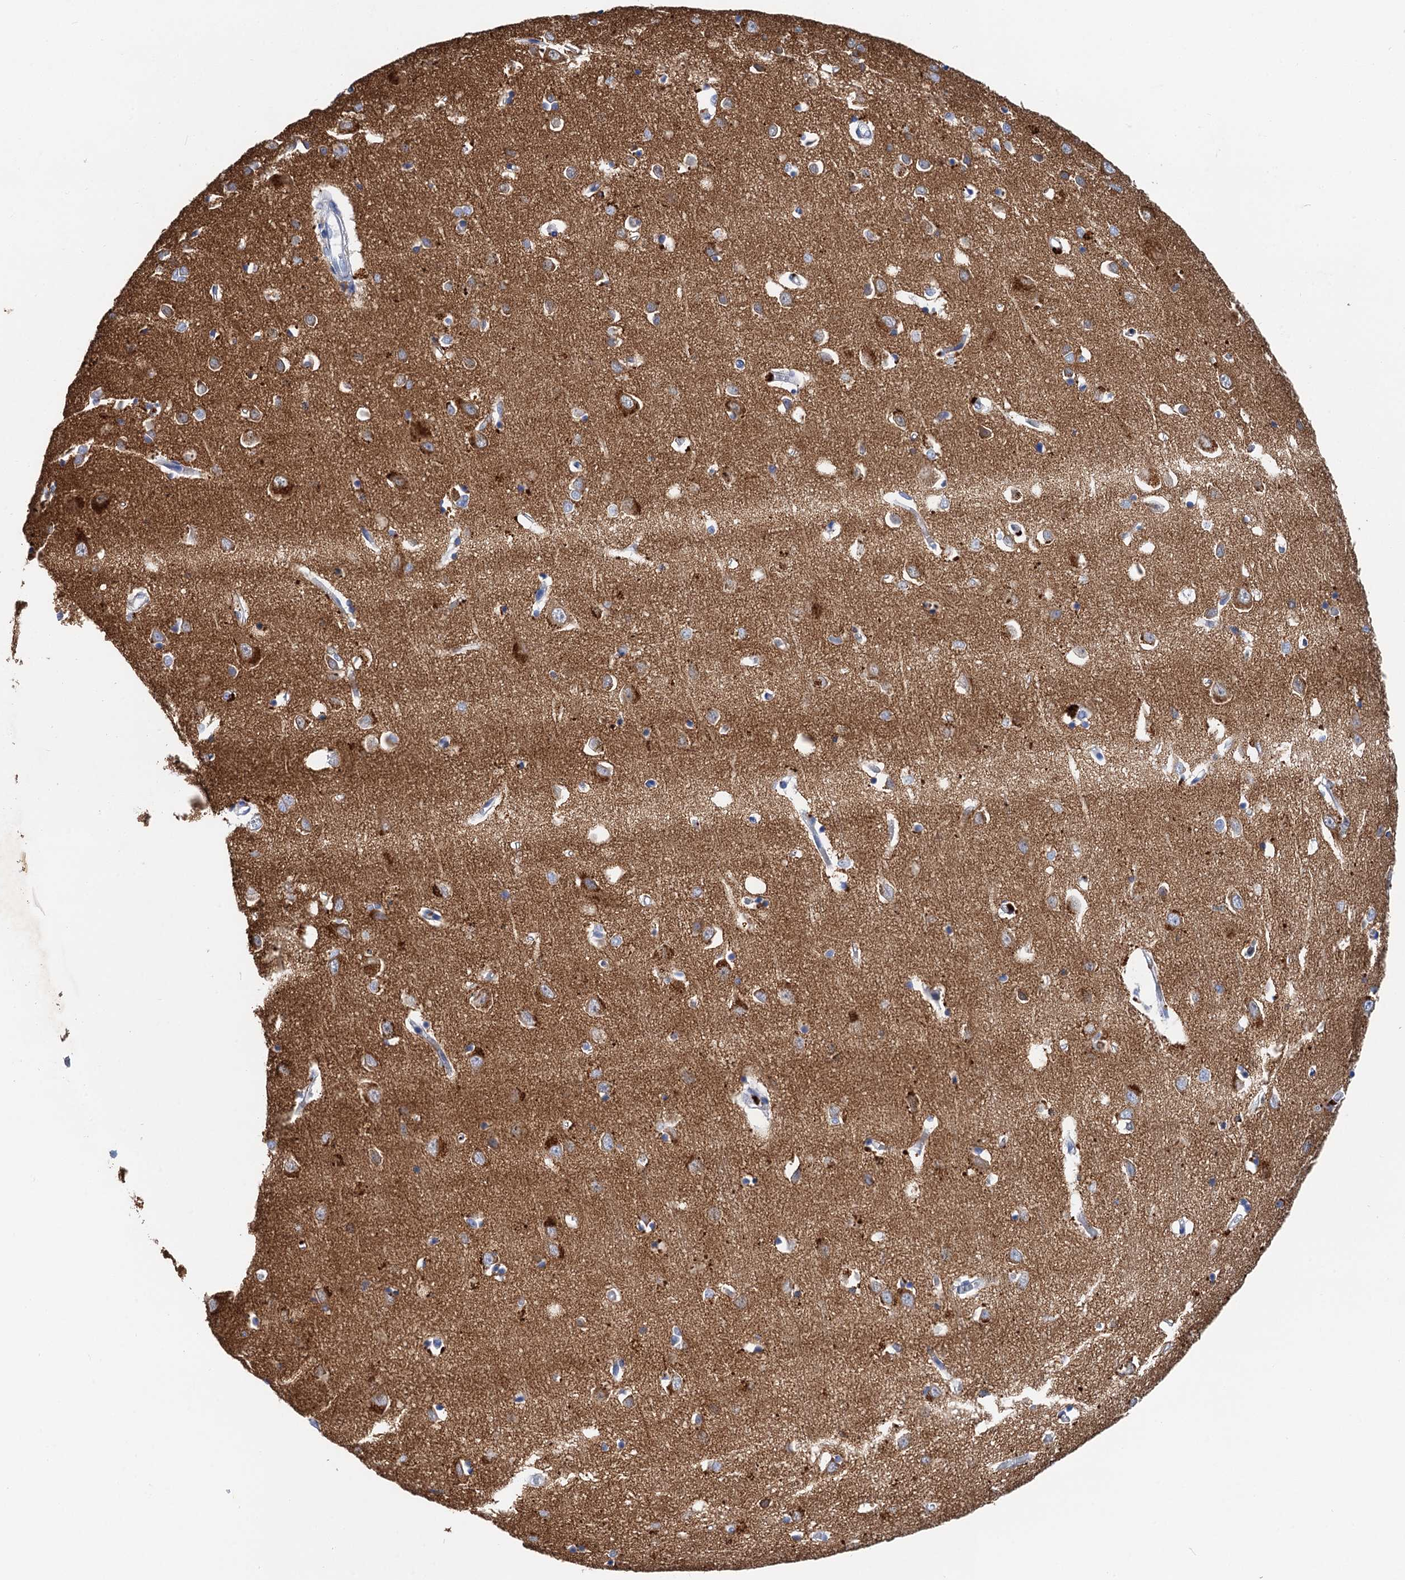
{"staining": {"intensity": "negative", "quantity": "none", "location": "none"}, "tissue": "cerebral cortex", "cell_type": "Endothelial cells", "image_type": "normal", "snomed": [{"axis": "morphology", "description": "Normal tissue, NOS"}, {"axis": "topography", "description": "Cerebral cortex"}], "caption": "This is an immunohistochemistry image of benign human cerebral cortex. There is no staining in endothelial cells.", "gene": "NLRP10", "patient": {"sex": "female", "age": 64}}